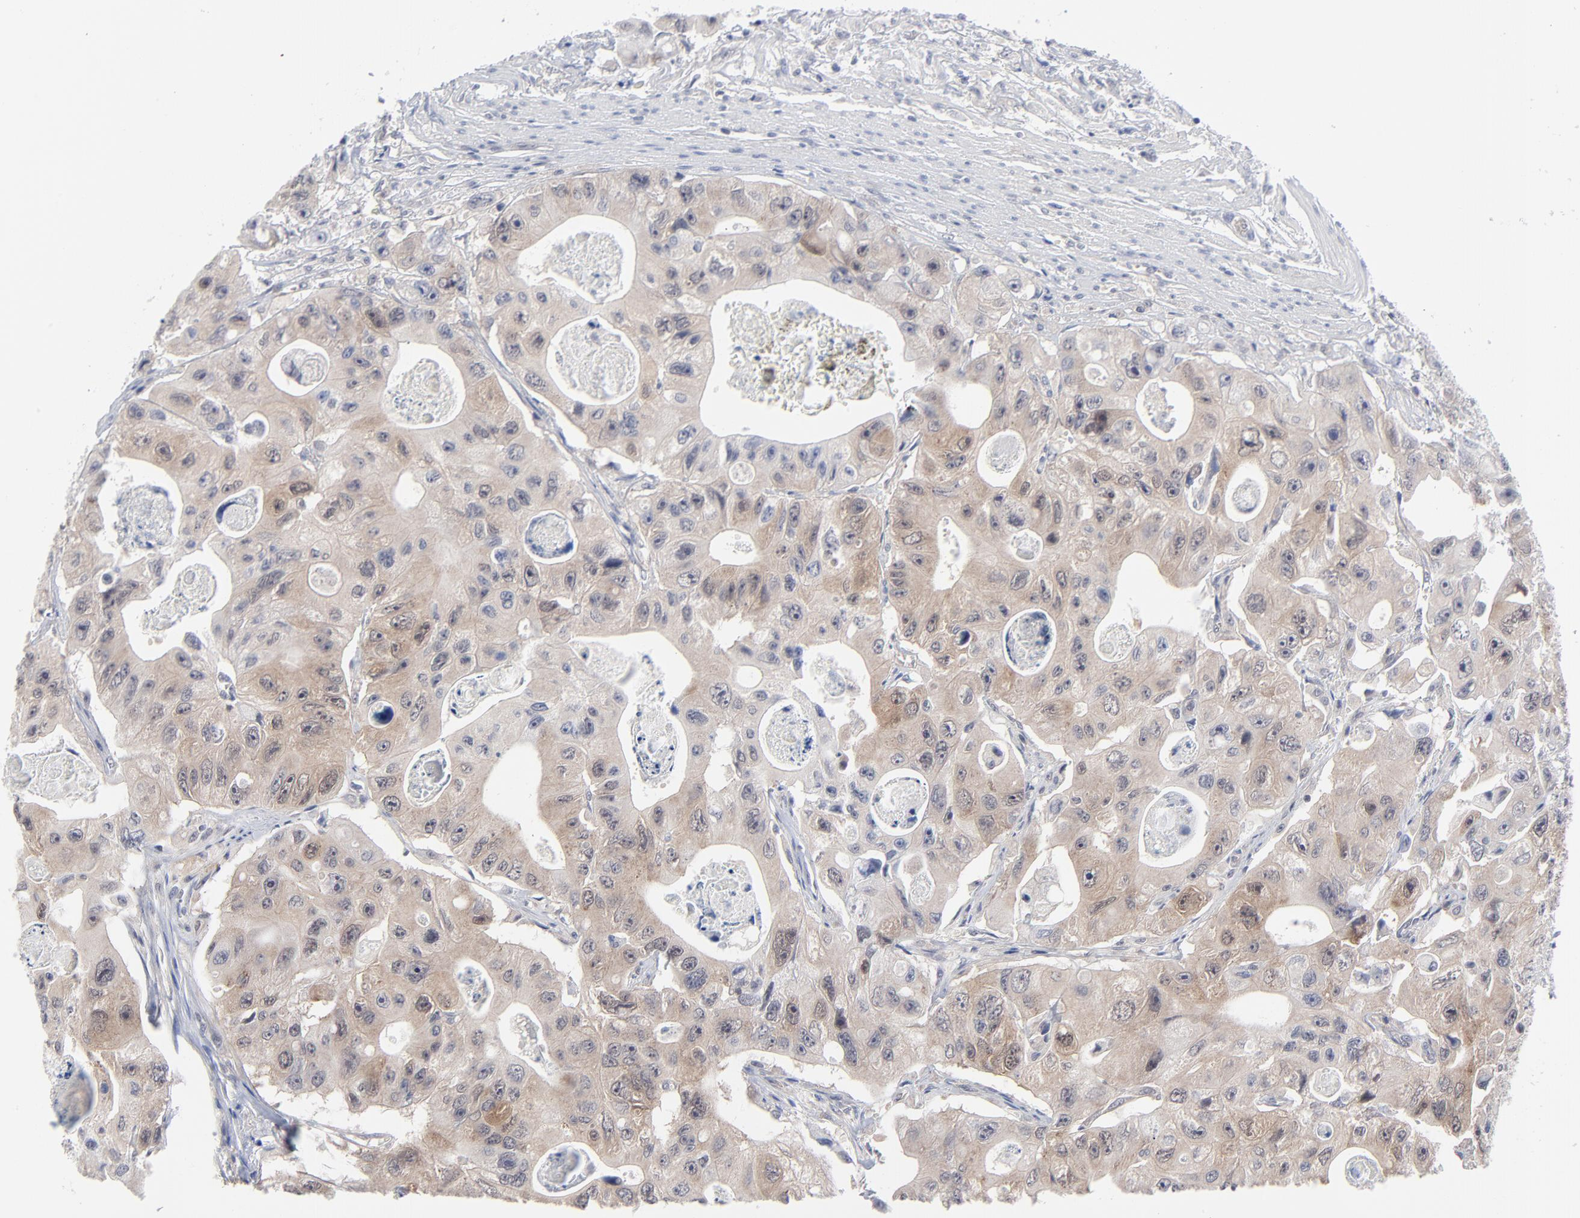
{"staining": {"intensity": "weak", "quantity": "25%-75%", "location": "cytoplasmic/membranous"}, "tissue": "colorectal cancer", "cell_type": "Tumor cells", "image_type": "cancer", "snomed": [{"axis": "morphology", "description": "Adenocarcinoma, NOS"}, {"axis": "topography", "description": "Colon"}], "caption": "Immunohistochemistry histopathology image of colorectal cancer stained for a protein (brown), which demonstrates low levels of weak cytoplasmic/membranous expression in approximately 25%-75% of tumor cells.", "gene": "RPS6KB1", "patient": {"sex": "female", "age": 46}}